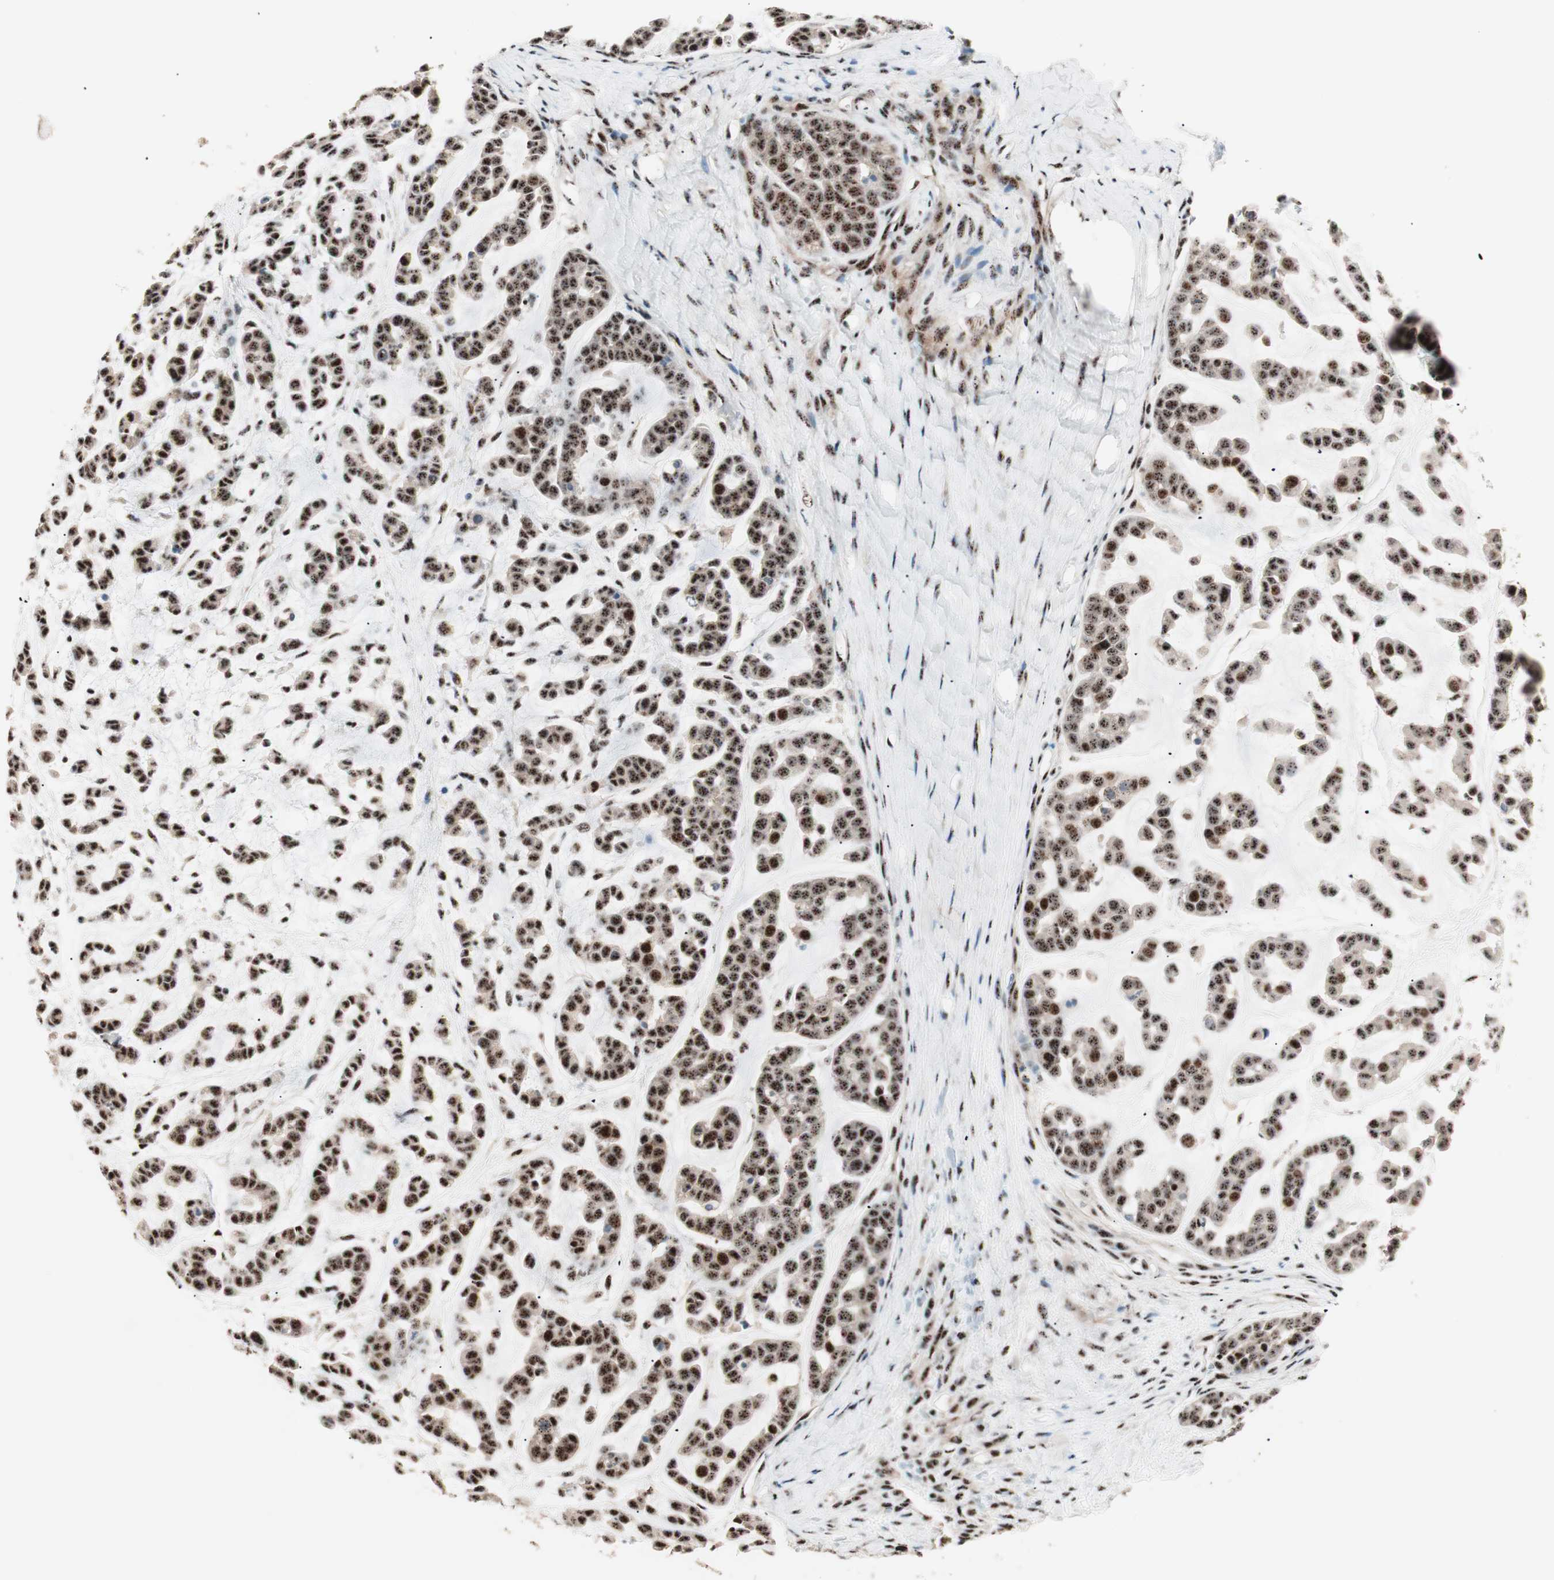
{"staining": {"intensity": "strong", "quantity": ">75%", "location": "nuclear"}, "tissue": "head and neck cancer", "cell_type": "Tumor cells", "image_type": "cancer", "snomed": [{"axis": "morphology", "description": "Adenocarcinoma, NOS"}, {"axis": "morphology", "description": "Adenoma, NOS"}, {"axis": "topography", "description": "Head-Neck"}], "caption": "Head and neck adenocarcinoma was stained to show a protein in brown. There is high levels of strong nuclear positivity in approximately >75% of tumor cells.", "gene": "NR5A2", "patient": {"sex": "female", "age": 55}}